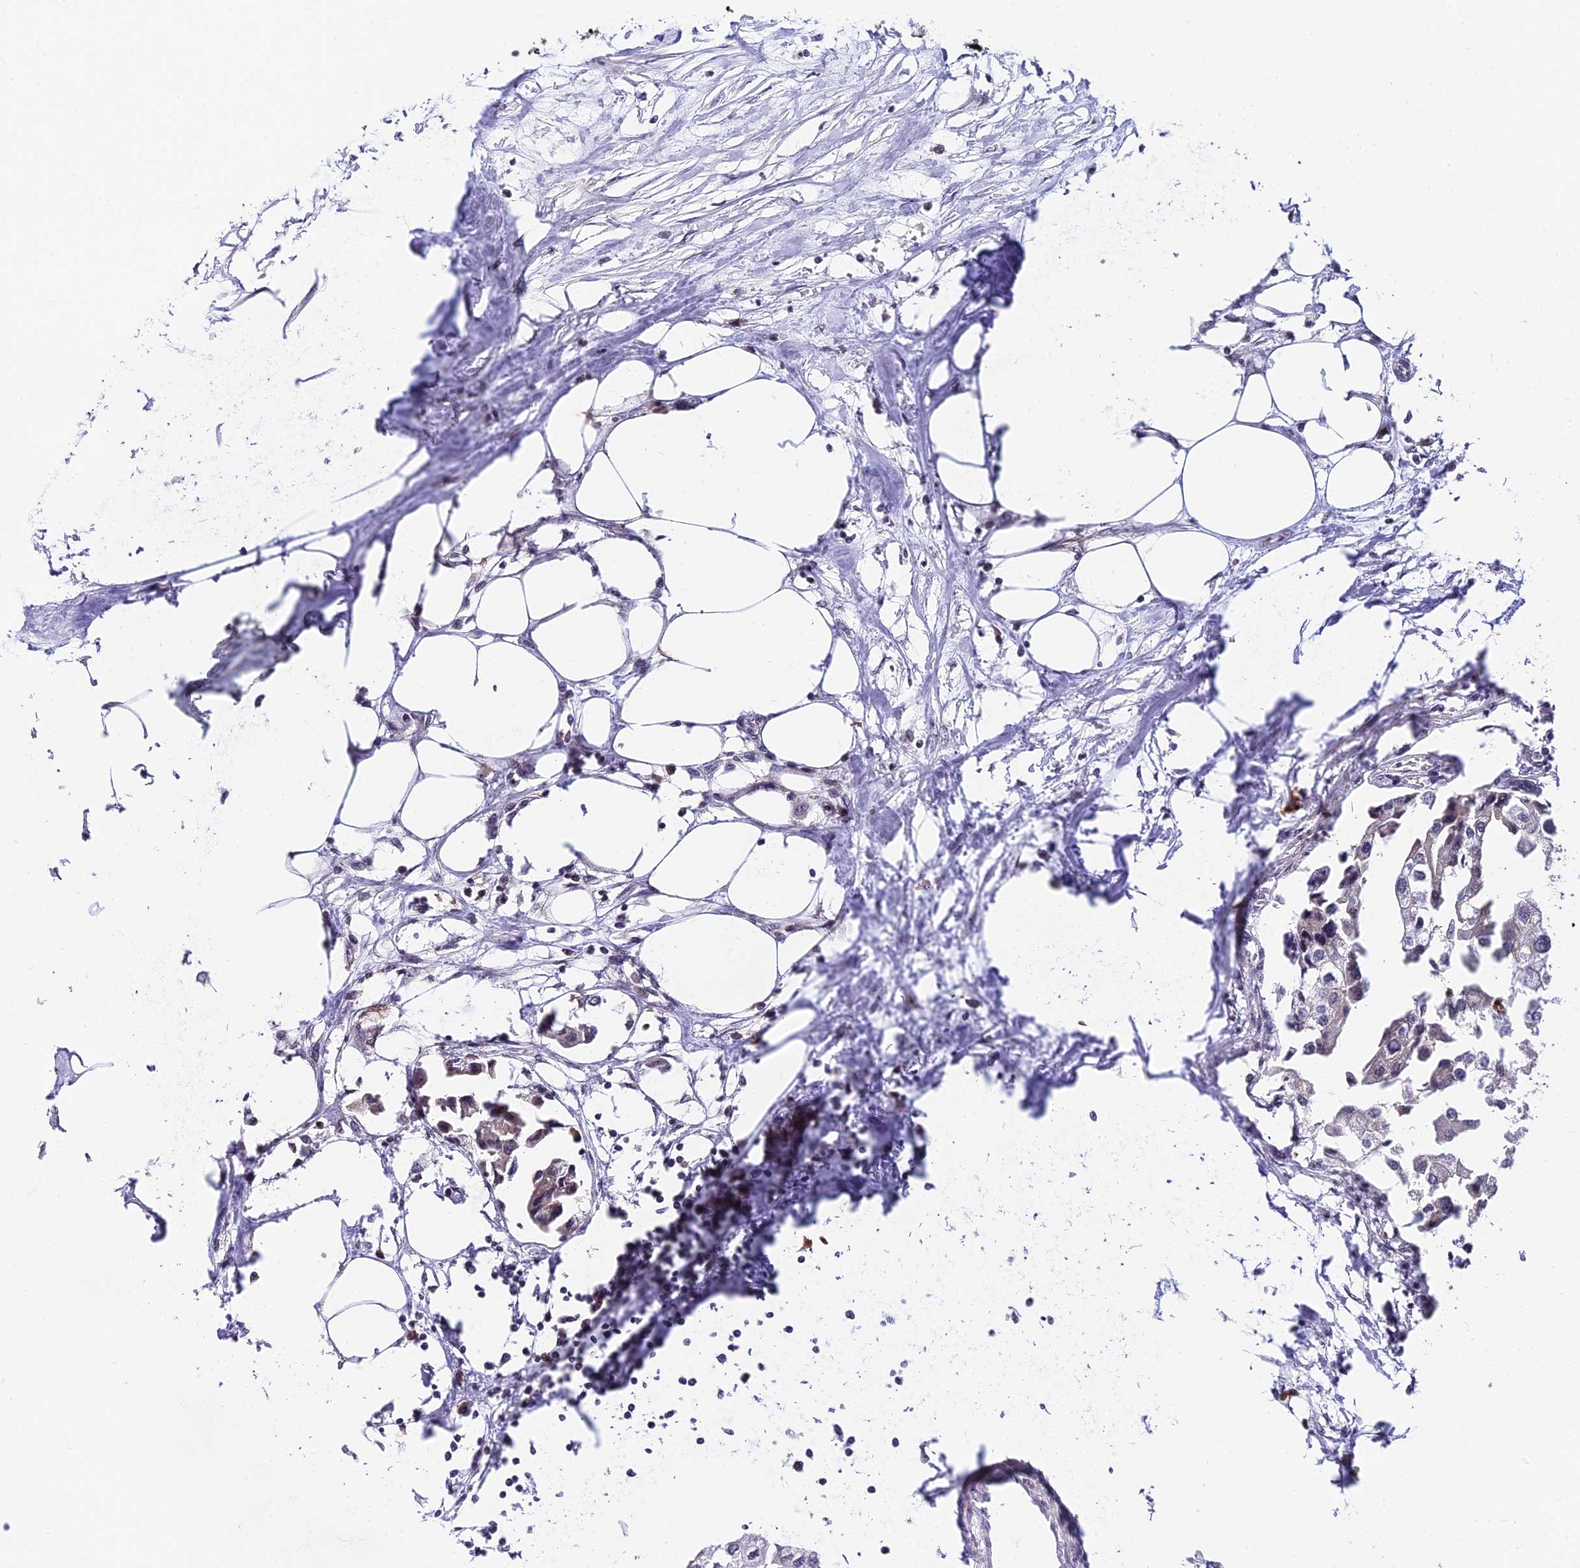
{"staining": {"intensity": "negative", "quantity": "none", "location": "none"}, "tissue": "urothelial cancer", "cell_type": "Tumor cells", "image_type": "cancer", "snomed": [{"axis": "morphology", "description": "Urothelial carcinoma, High grade"}, {"axis": "topography", "description": "Urinary bladder"}], "caption": "The histopathology image demonstrates no staining of tumor cells in urothelial cancer. Brightfield microscopy of immunohistochemistry (IHC) stained with DAB (3,3'-diaminobenzidine) (brown) and hematoxylin (blue), captured at high magnification.", "gene": "CDNF", "patient": {"sex": "male", "age": 64}}